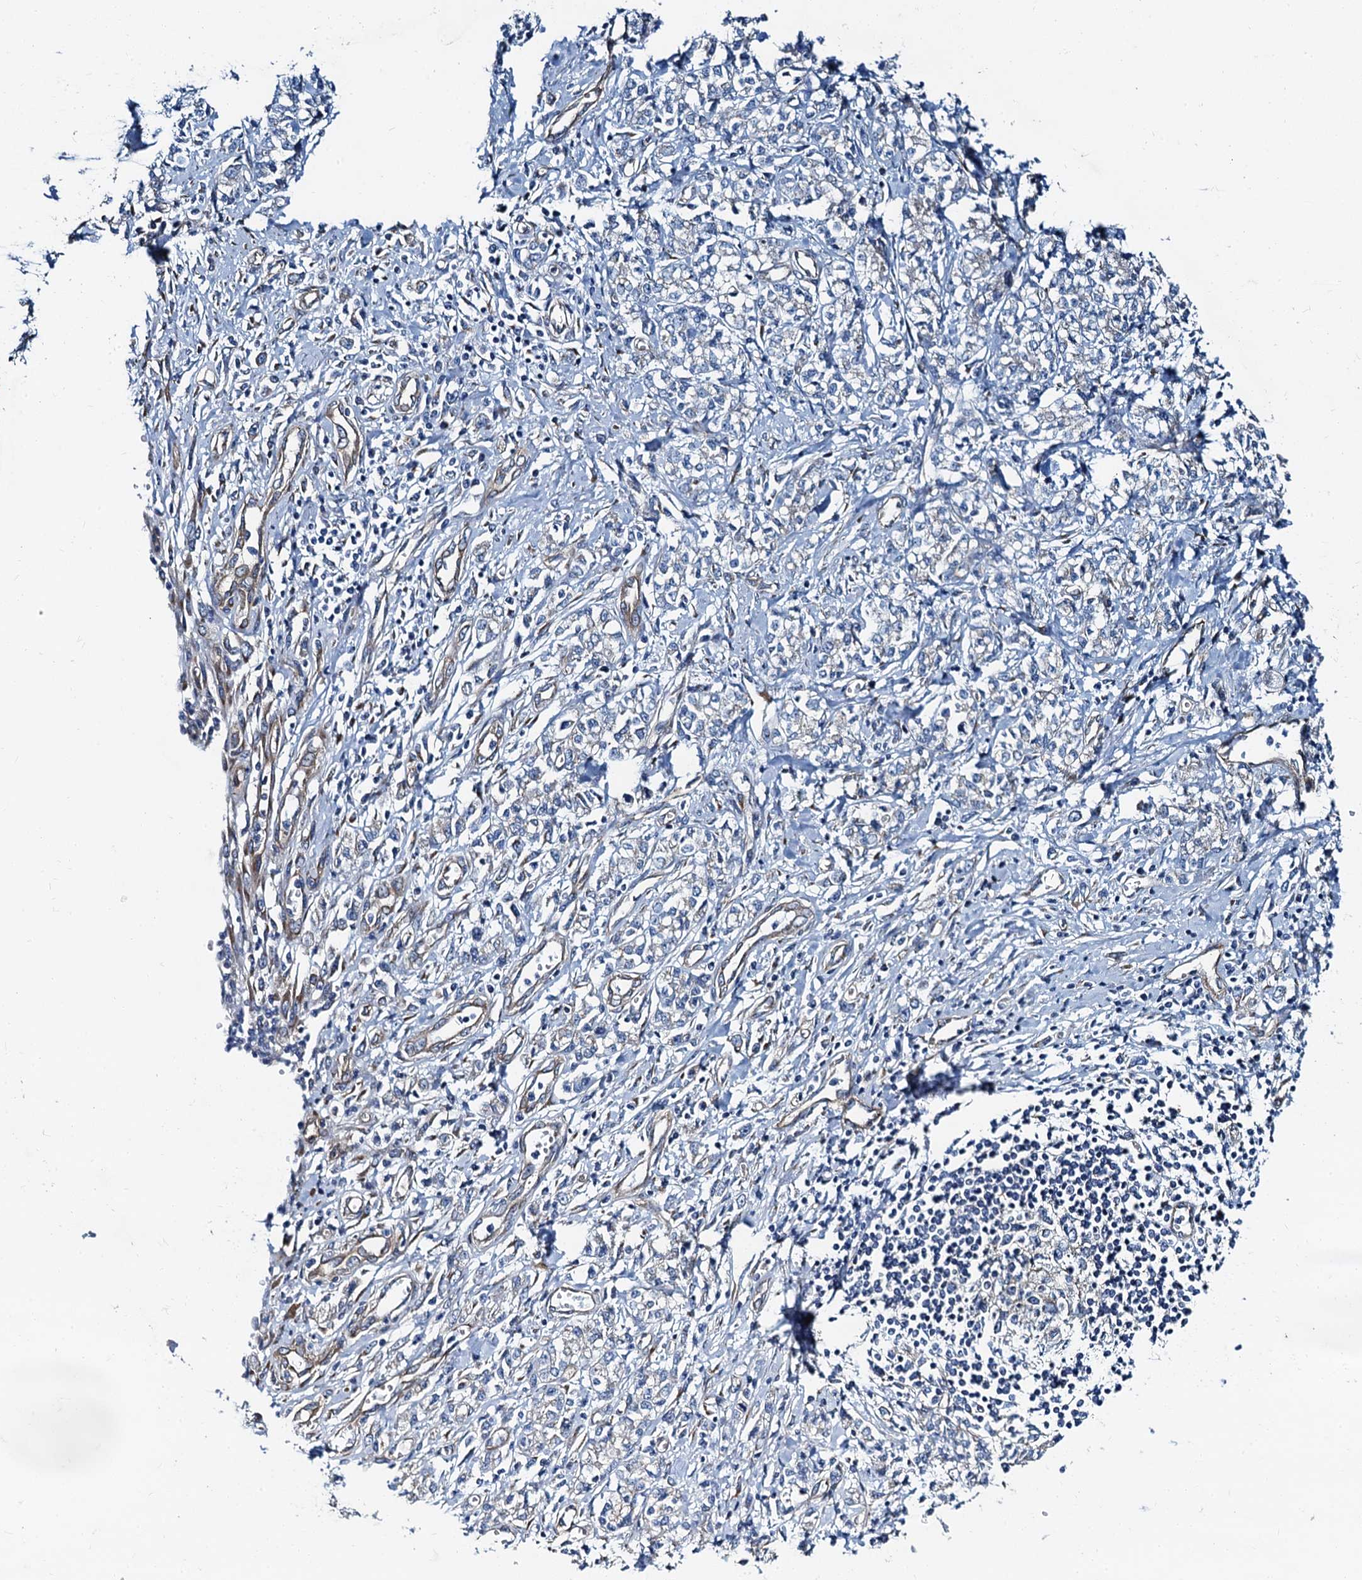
{"staining": {"intensity": "moderate", "quantity": "<25%", "location": "cytoplasmic/membranous"}, "tissue": "stomach cancer", "cell_type": "Tumor cells", "image_type": "cancer", "snomed": [{"axis": "morphology", "description": "Adenocarcinoma, NOS"}, {"axis": "topography", "description": "Stomach"}], "caption": "Adenocarcinoma (stomach) stained for a protein shows moderate cytoplasmic/membranous positivity in tumor cells. (DAB IHC, brown staining for protein, blue staining for nuclei).", "gene": "NGRN", "patient": {"sex": "female", "age": 76}}